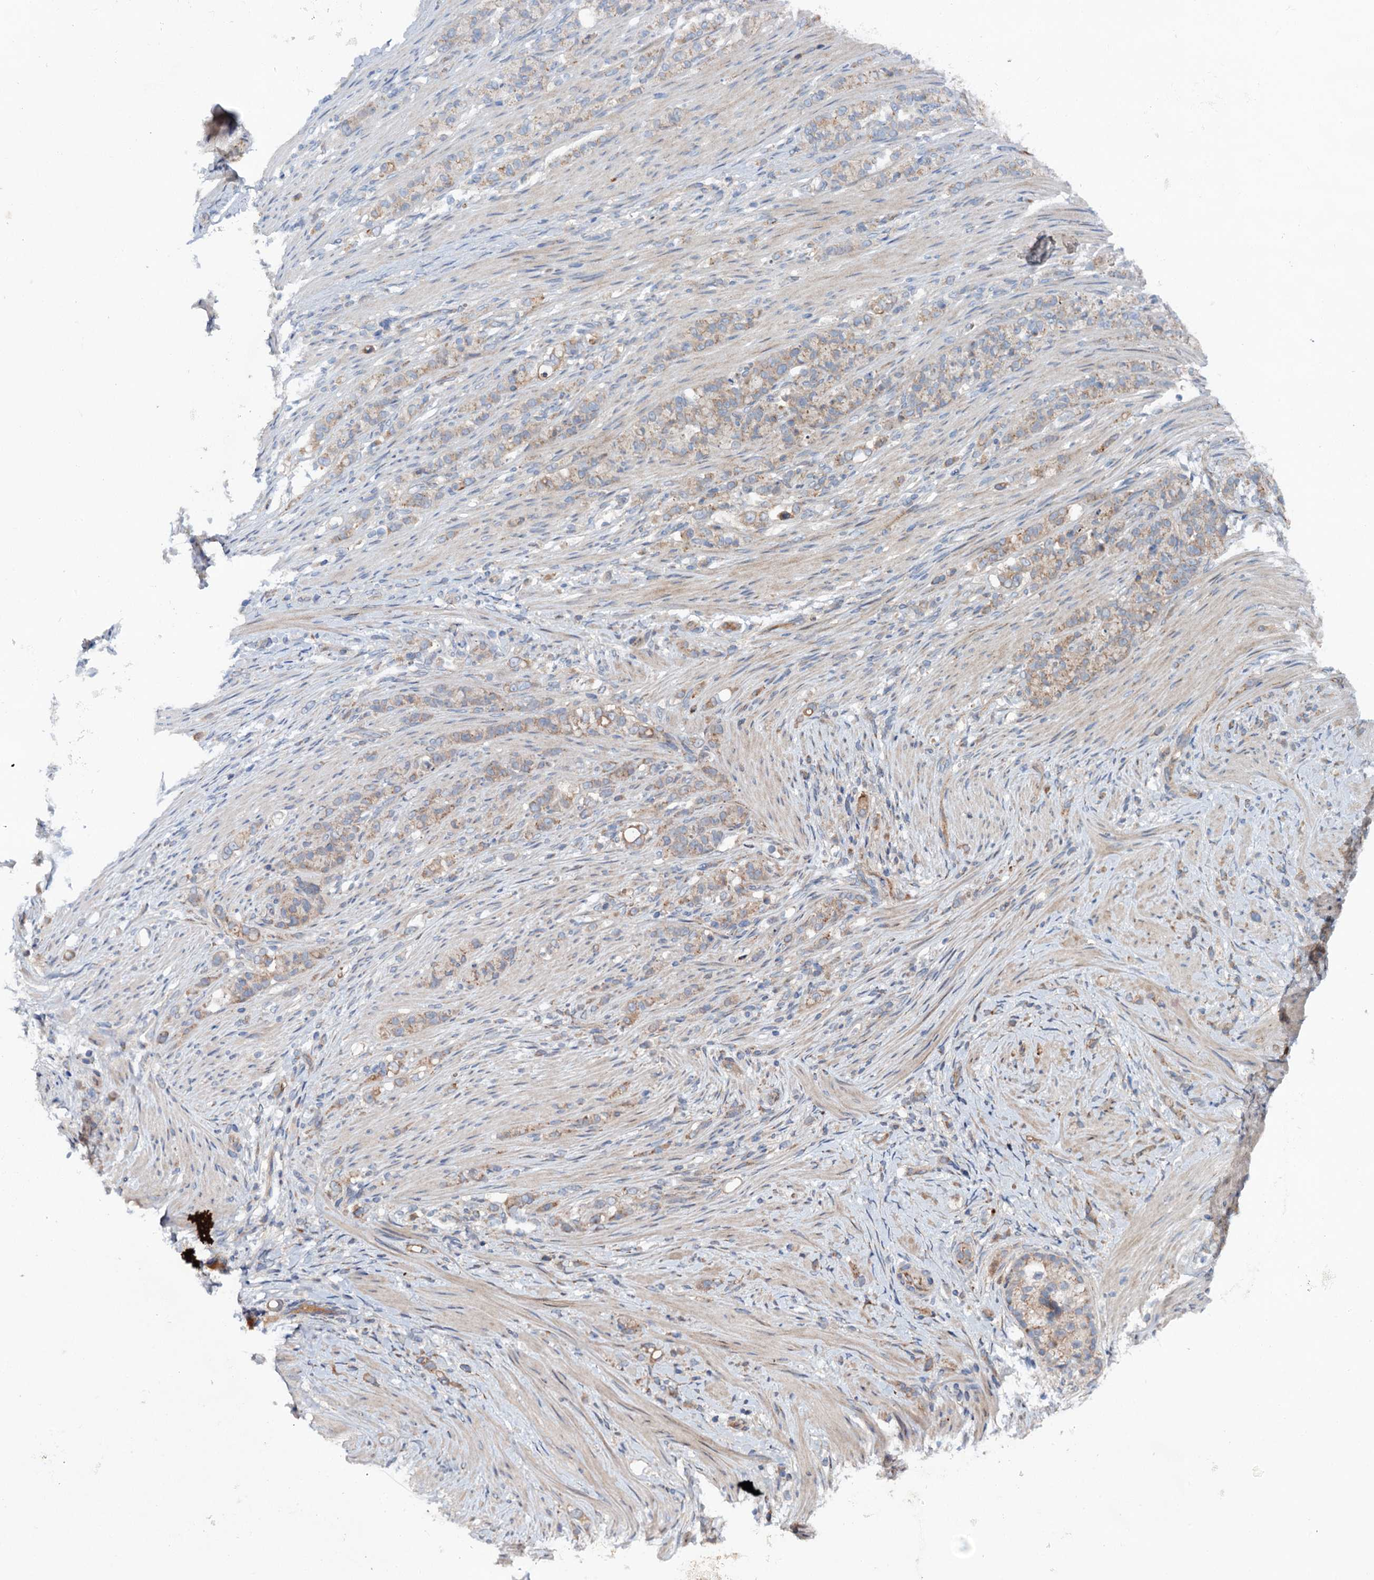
{"staining": {"intensity": "weak", "quantity": "25%-75%", "location": "cytoplasmic/membranous"}, "tissue": "stomach cancer", "cell_type": "Tumor cells", "image_type": "cancer", "snomed": [{"axis": "morphology", "description": "Adenocarcinoma, NOS"}, {"axis": "topography", "description": "Stomach"}], "caption": "DAB immunohistochemical staining of adenocarcinoma (stomach) reveals weak cytoplasmic/membranous protein staining in approximately 25%-75% of tumor cells.", "gene": "ADGRG4", "patient": {"sex": "female", "age": 79}}